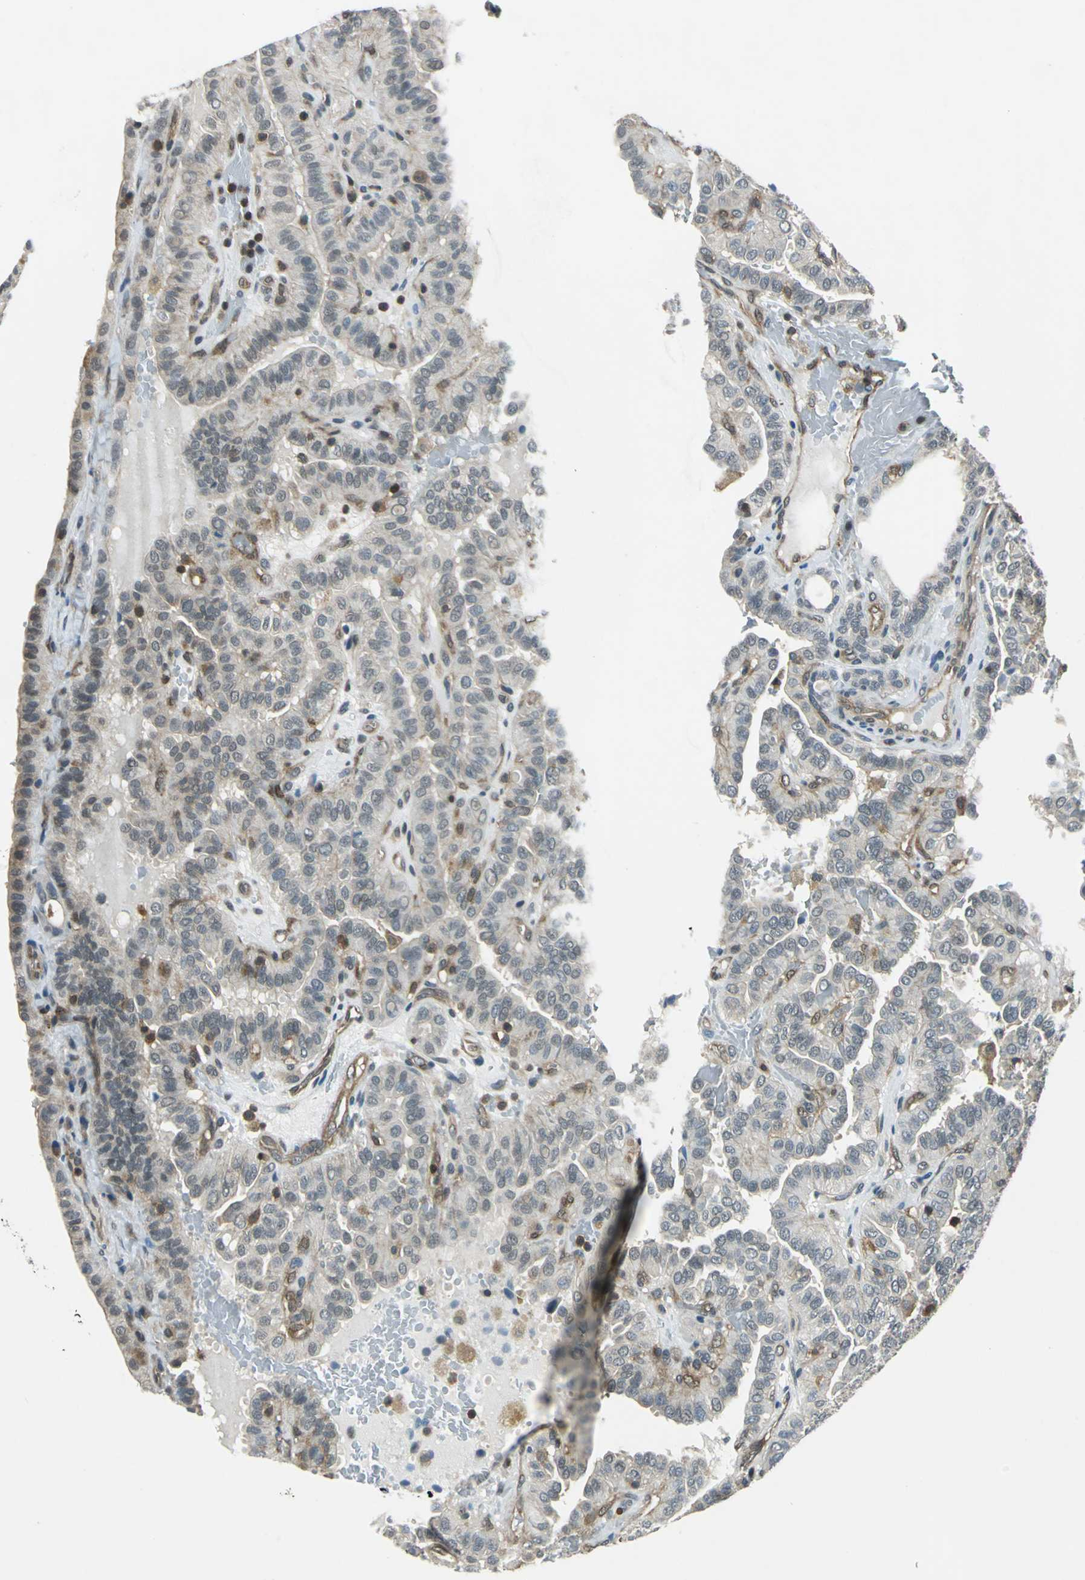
{"staining": {"intensity": "weak", "quantity": "25%-75%", "location": "cytoplasmic/membranous"}, "tissue": "thyroid cancer", "cell_type": "Tumor cells", "image_type": "cancer", "snomed": [{"axis": "morphology", "description": "Papillary adenocarcinoma, NOS"}, {"axis": "topography", "description": "Thyroid gland"}], "caption": "Immunohistochemical staining of thyroid cancer (papillary adenocarcinoma) reveals low levels of weak cytoplasmic/membranous protein expression in about 25%-75% of tumor cells.", "gene": "ARPC3", "patient": {"sex": "male", "age": 77}}